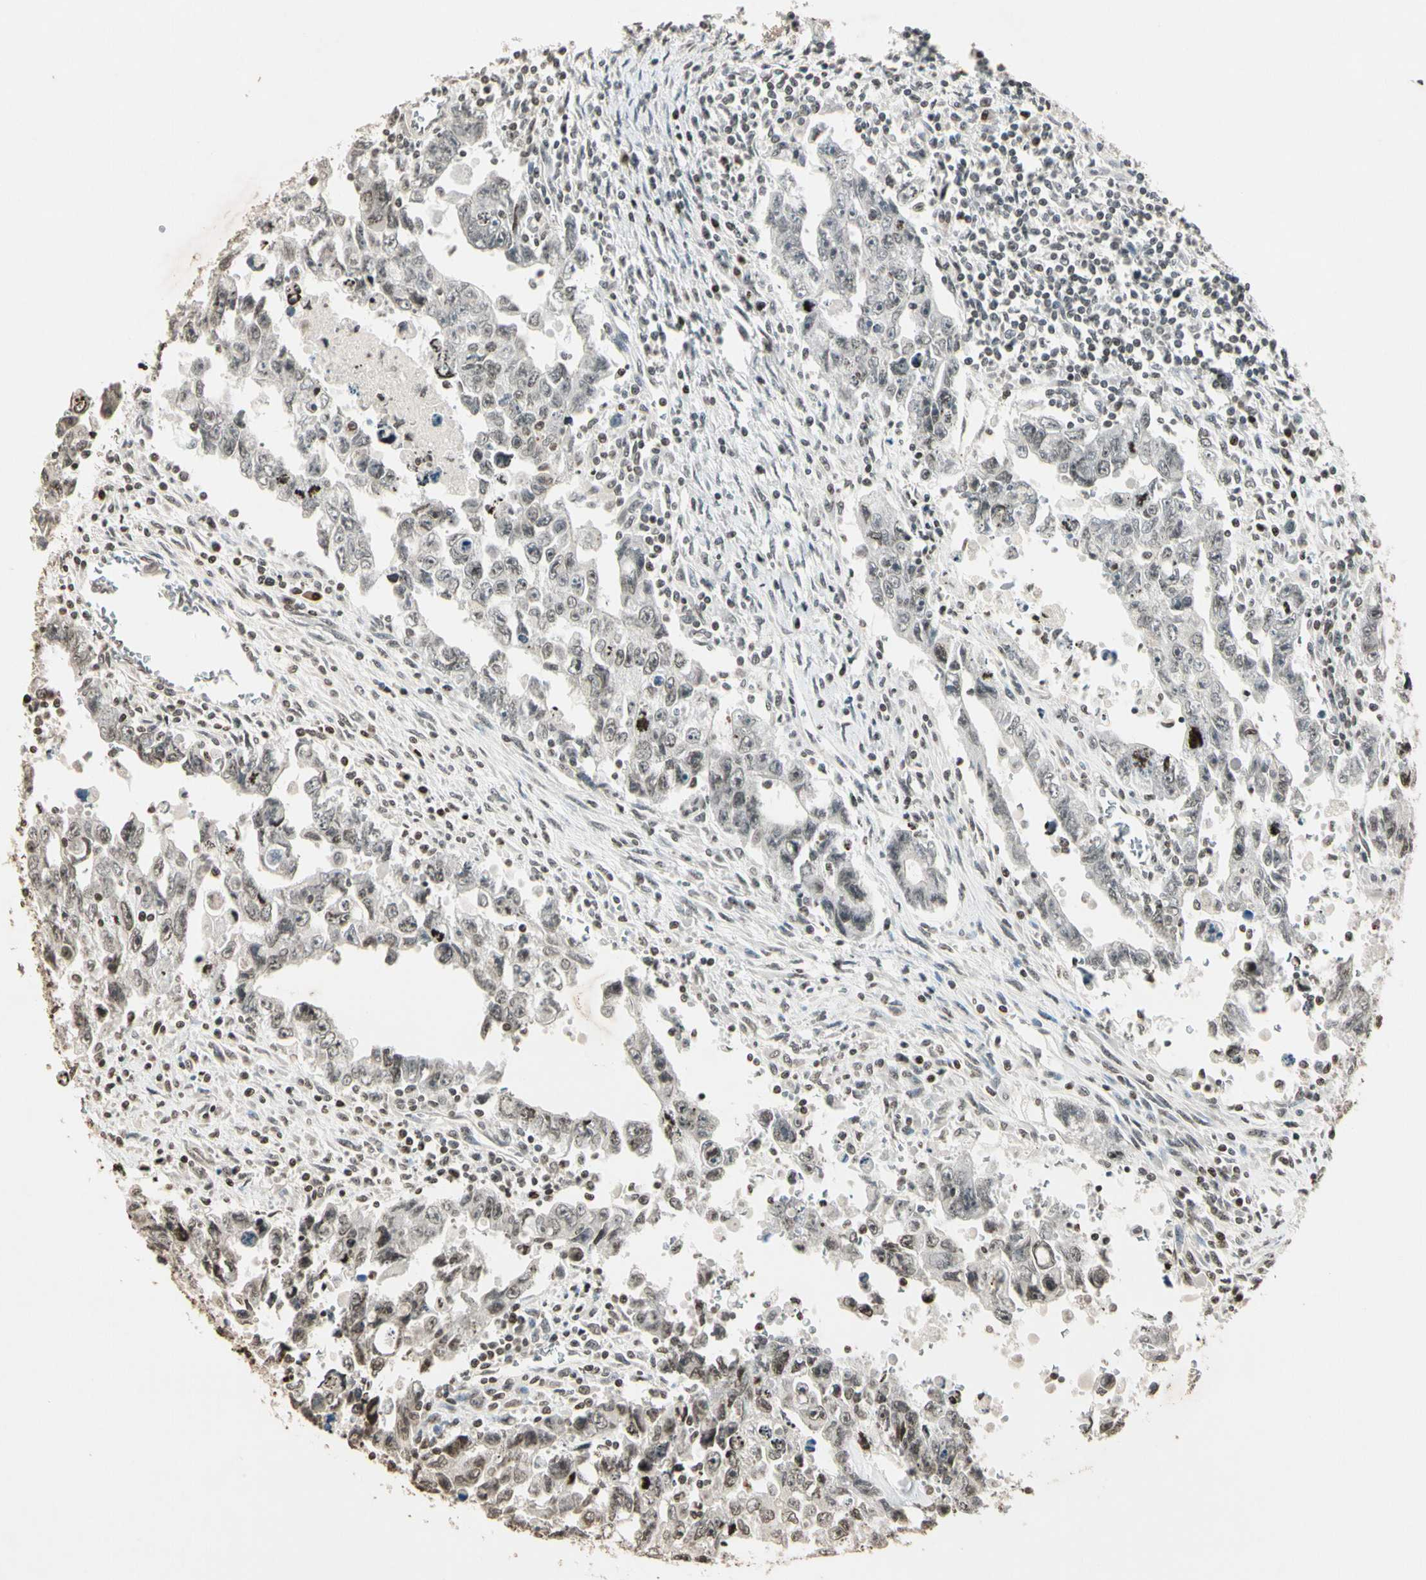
{"staining": {"intensity": "negative", "quantity": "none", "location": "none"}, "tissue": "testis cancer", "cell_type": "Tumor cells", "image_type": "cancer", "snomed": [{"axis": "morphology", "description": "Carcinoma, Embryonal, NOS"}, {"axis": "topography", "description": "Testis"}], "caption": "Immunohistochemical staining of human embryonal carcinoma (testis) shows no significant positivity in tumor cells.", "gene": "TOP1", "patient": {"sex": "male", "age": 28}}